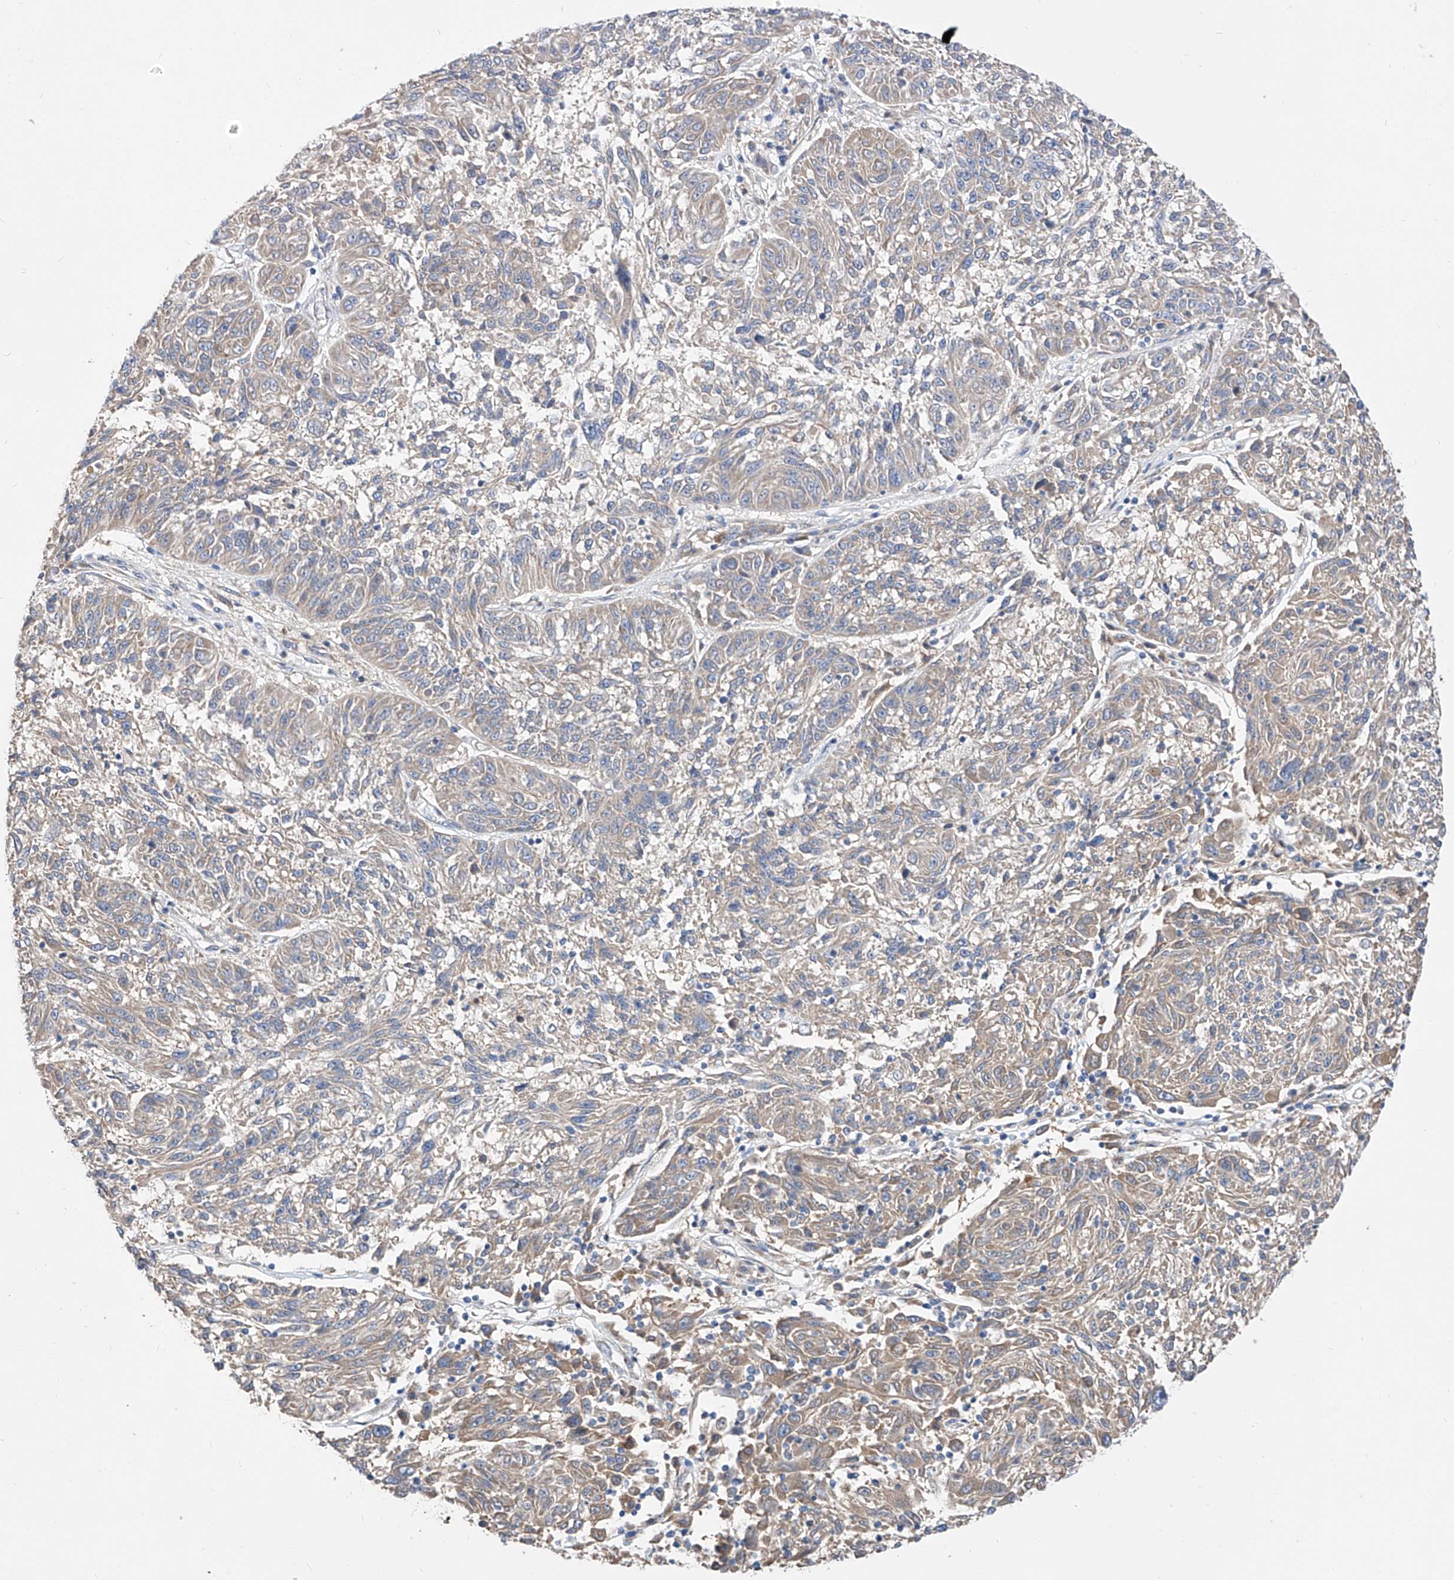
{"staining": {"intensity": "weak", "quantity": "<25%", "location": "cytoplasmic/membranous"}, "tissue": "melanoma", "cell_type": "Tumor cells", "image_type": "cancer", "snomed": [{"axis": "morphology", "description": "Malignant melanoma, NOS"}, {"axis": "topography", "description": "Skin"}], "caption": "Protein analysis of malignant melanoma exhibits no significant staining in tumor cells.", "gene": "UFL1", "patient": {"sex": "male", "age": 53}}